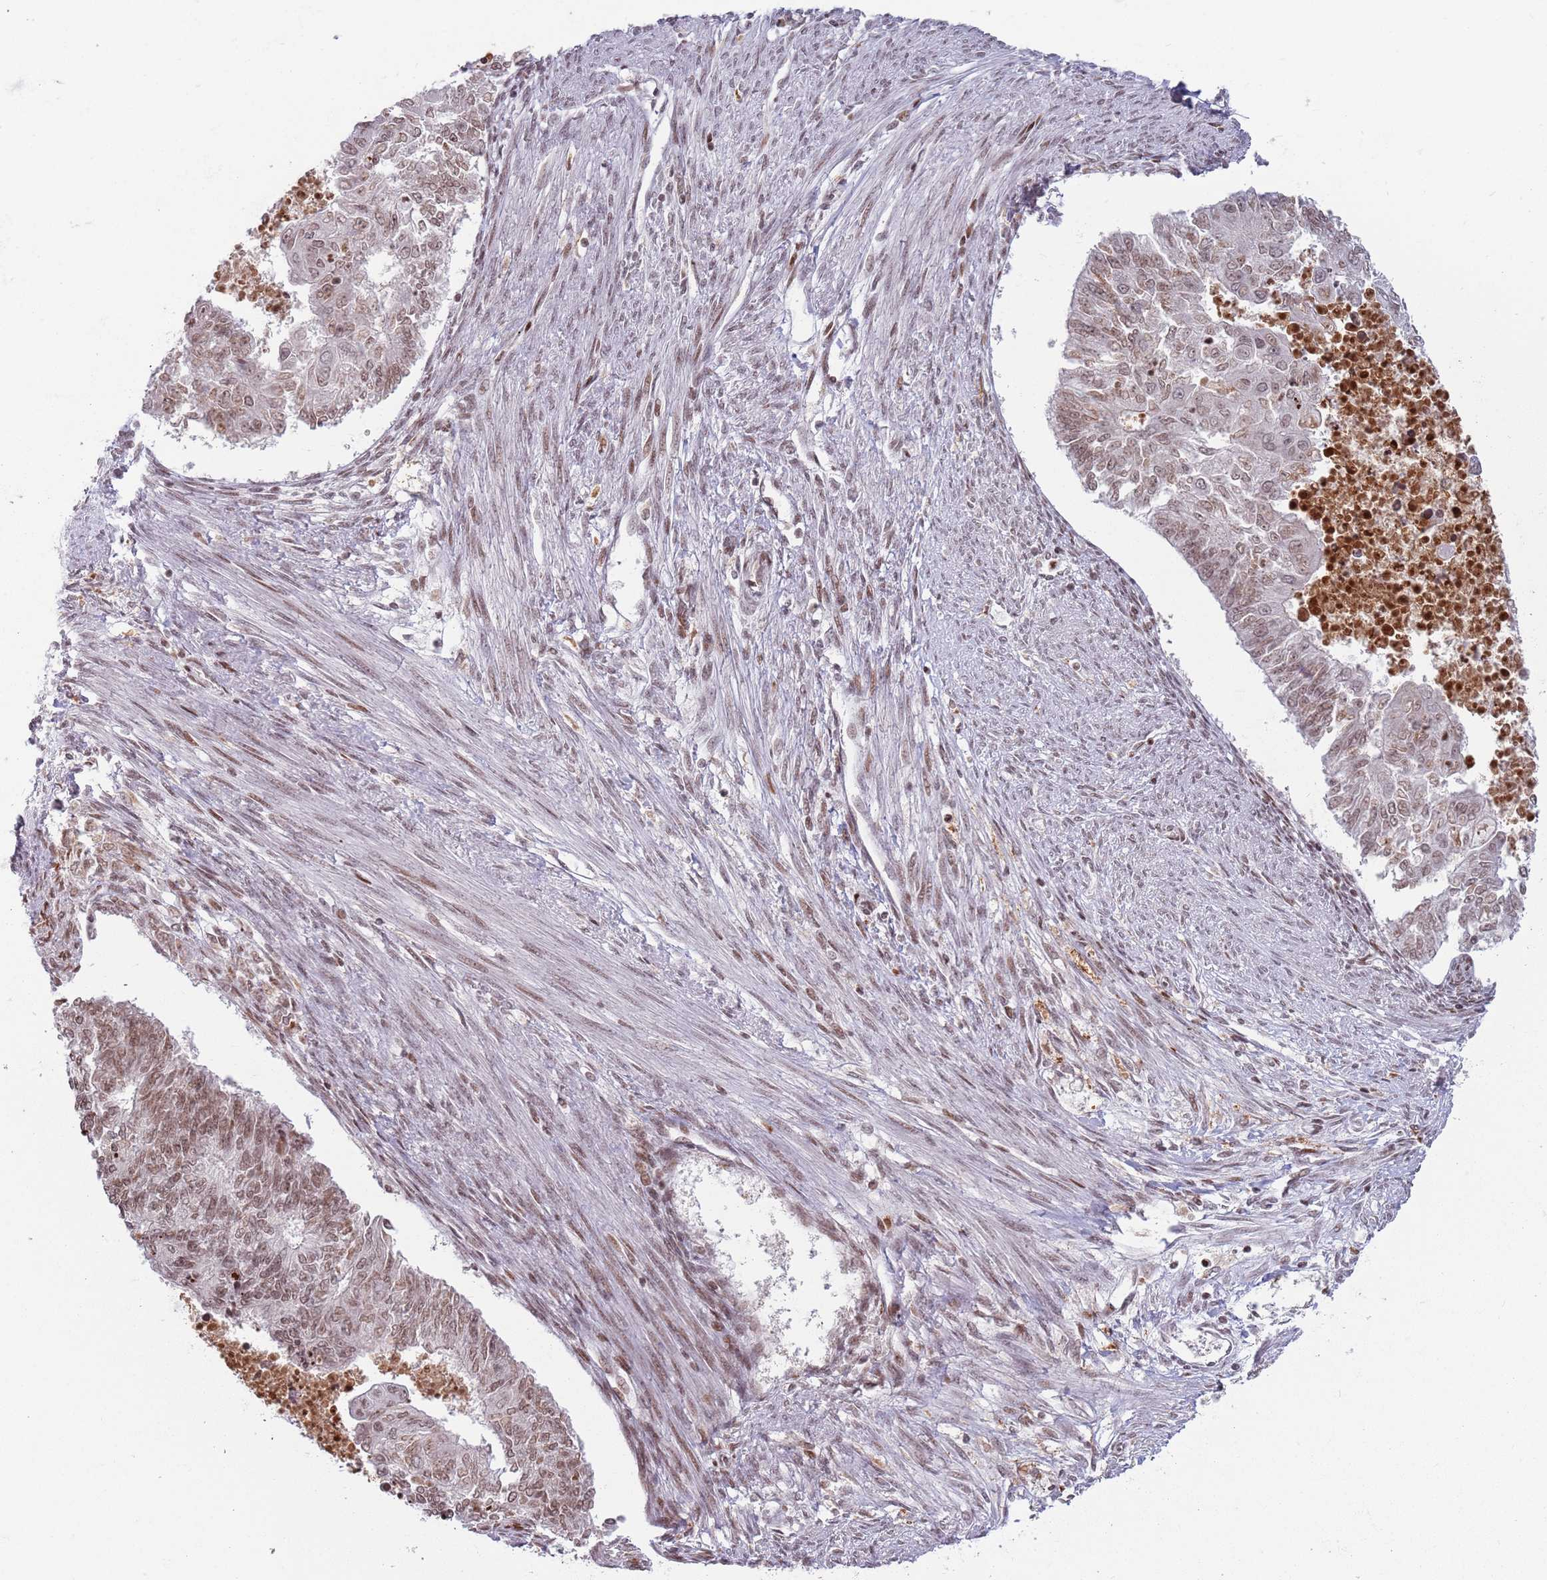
{"staining": {"intensity": "moderate", "quantity": ">75%", "location": "nuclear"}, "tissue": "endometrial cancer", "cell_type": "Tumor cells", "image_type": "cancer", "snomed": [{"axis": "morphology", "description": "Adenocarcinoma, NOS"}, {"axis": "topography", "description": "Endometrium"}], "caption": "A high-resolution micrograph shows immunohistochemistry staining of endometrial adenocarcinoma, which exhibits moderate nuclear expression in about >75% of tumor cells.", "gene": "SH3RF3", "patient": {"sex": "female", "age": 32}}